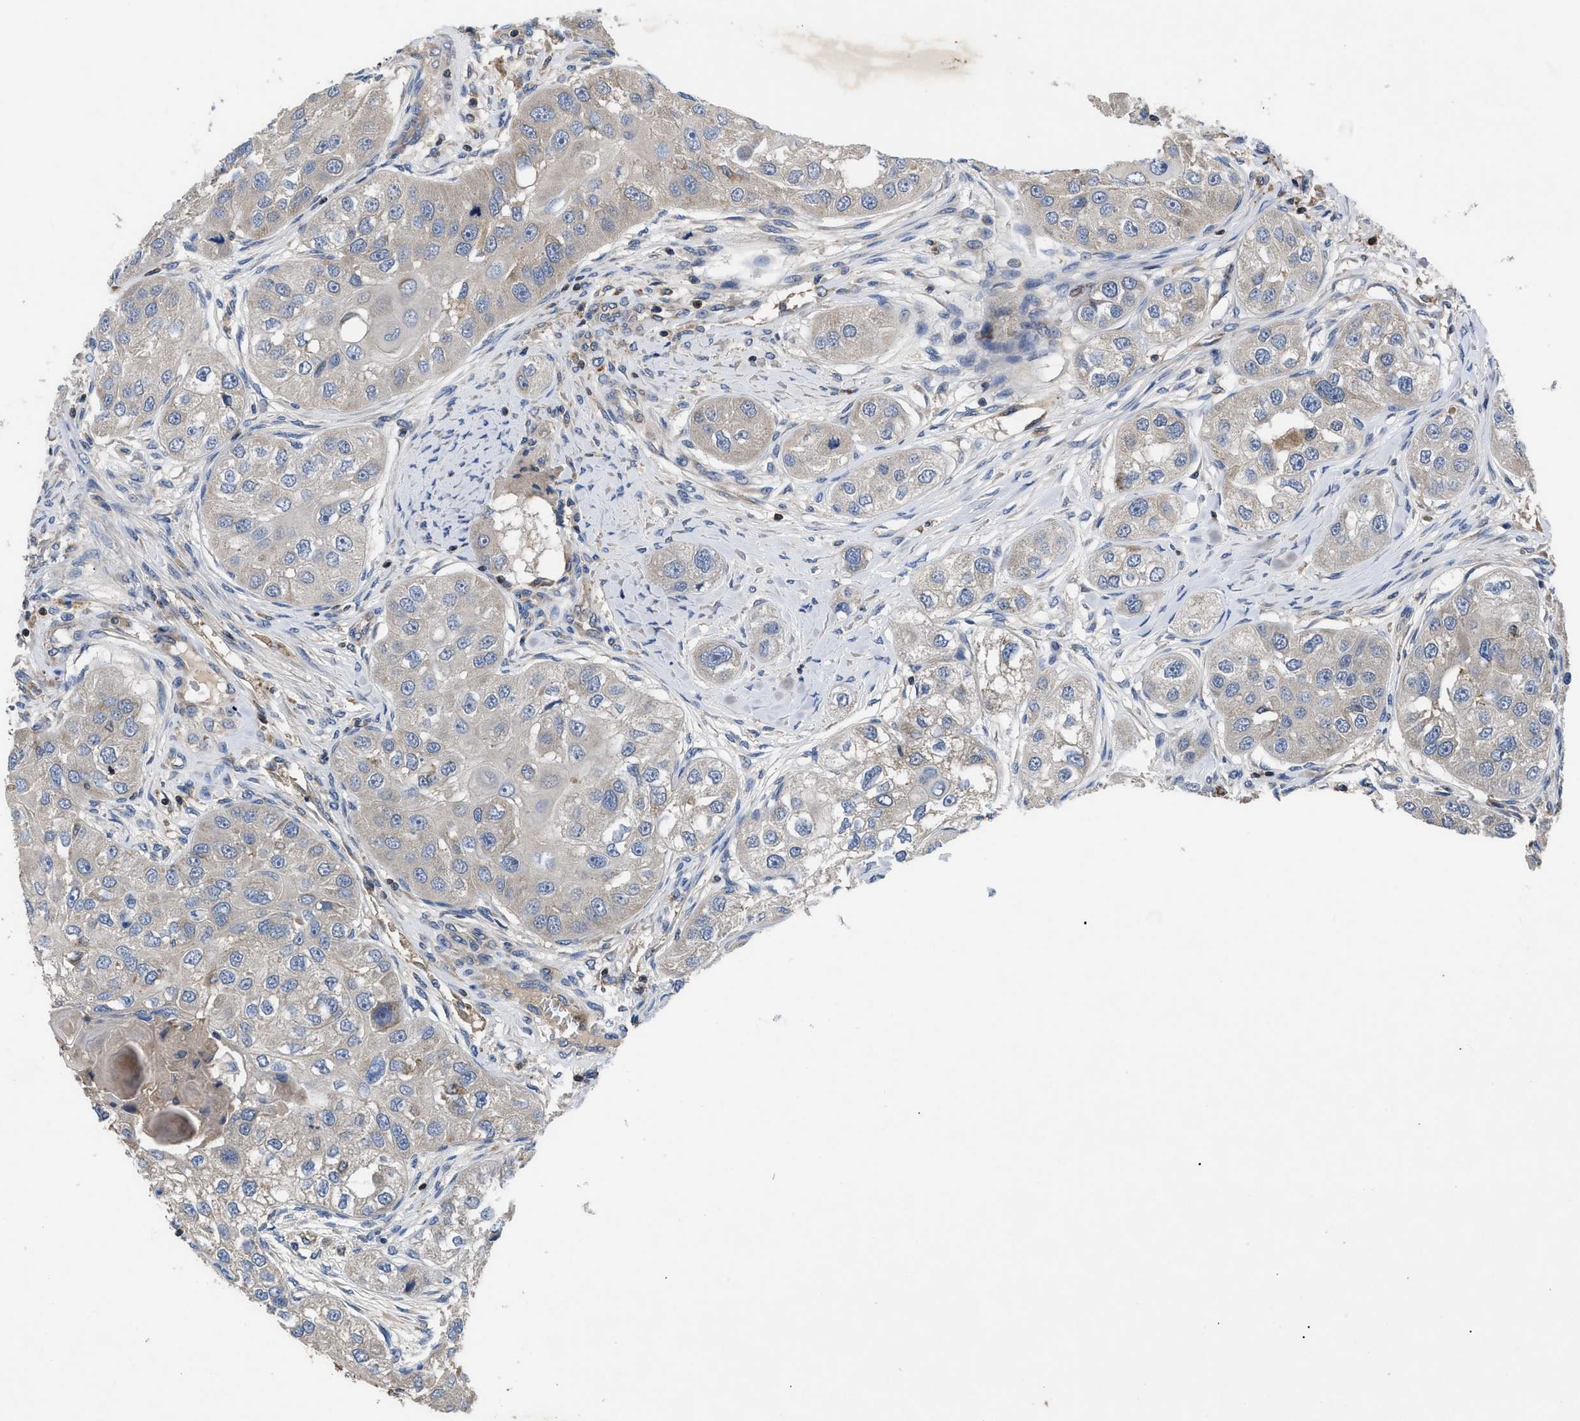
{"staining": {"intensity": "weak", "quantity": "<25%", "location": "cytoplasmic/membranous"}, "tissue": "head and neck cancer", "cell_type": "Tumor cells", "image_type": "cancer", "snomed": [{"axis": "morphology", "description": "Normal tissue, NOS"}, {"axis": "morphology", "description": "Squamous cell carcinoma, NOS"}, {"axis": "topography", "description": "Skeletal muscle"}, {"axis": "topography", "description": "Head-Neck"}], "caption": "Tumor cells show no significant staining in head and neck cancer (squamous cell carcinoma).", "gene": "YBEY", "patient": {"sex": "male", "age": 51}}